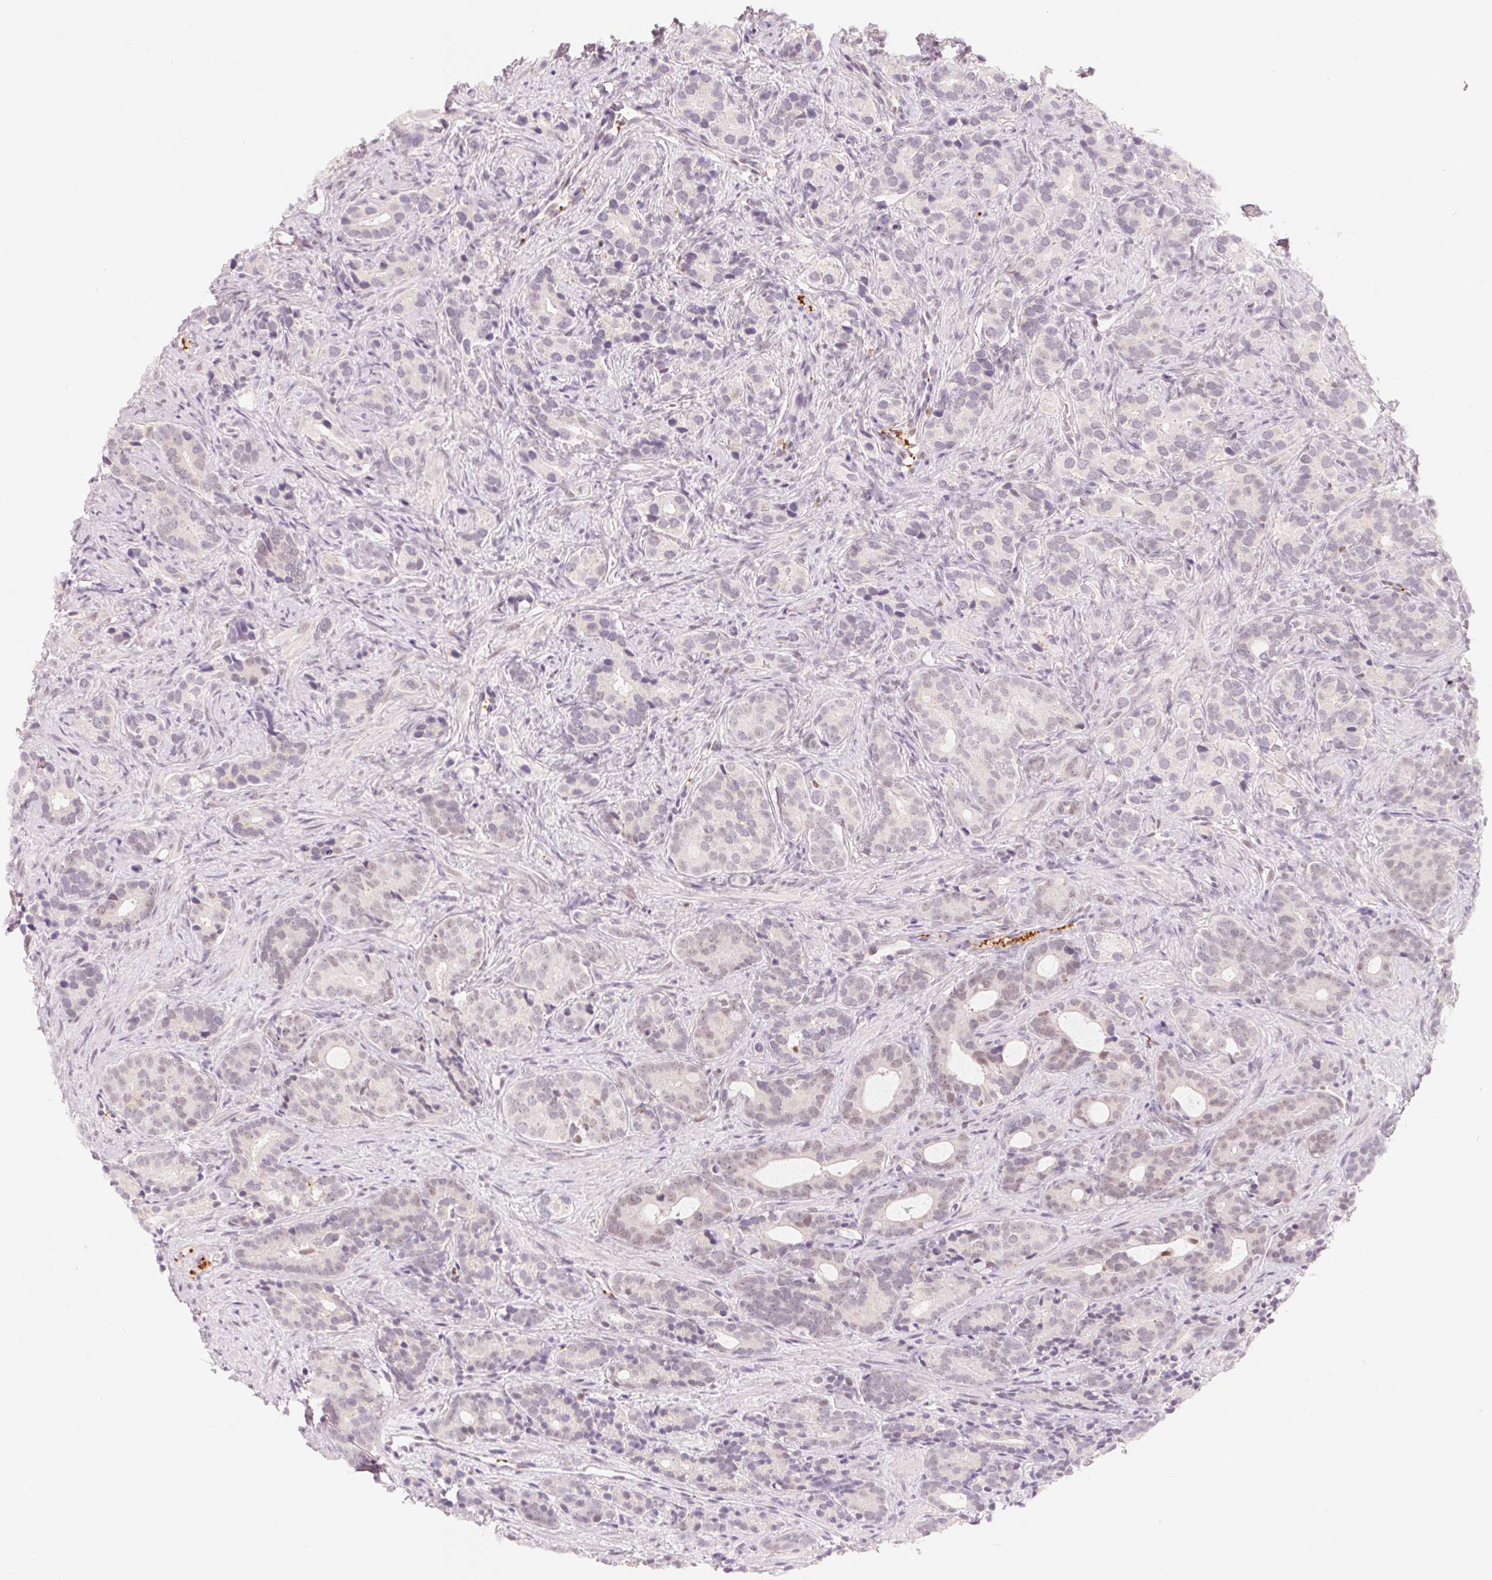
{"staining": {"intensity": "negative", "quantity": "none", "location": "none"}, "tissue": "prostate cancer", "cell_type": "Tumor cells", "image_type": "cancer", "snomed": [{"axis": "morphology", "description": "Adenocarcinoma, High grade"}, {"axis": "topography", "description": "Prostate"}], "caption": "The photomicrograph displays no staining of tumor cells in prostate cancer (high-grade adenocarcinoma). The staining was performed using DAB (3,3'-diaminobenzidine) to visualize the protein expression in brown, while the nuclei were stained in blue with hematoxylin (Magnification: 20x).", "gene": "ARHGAP22", "patient": {"sex": "male", "age": 84}}